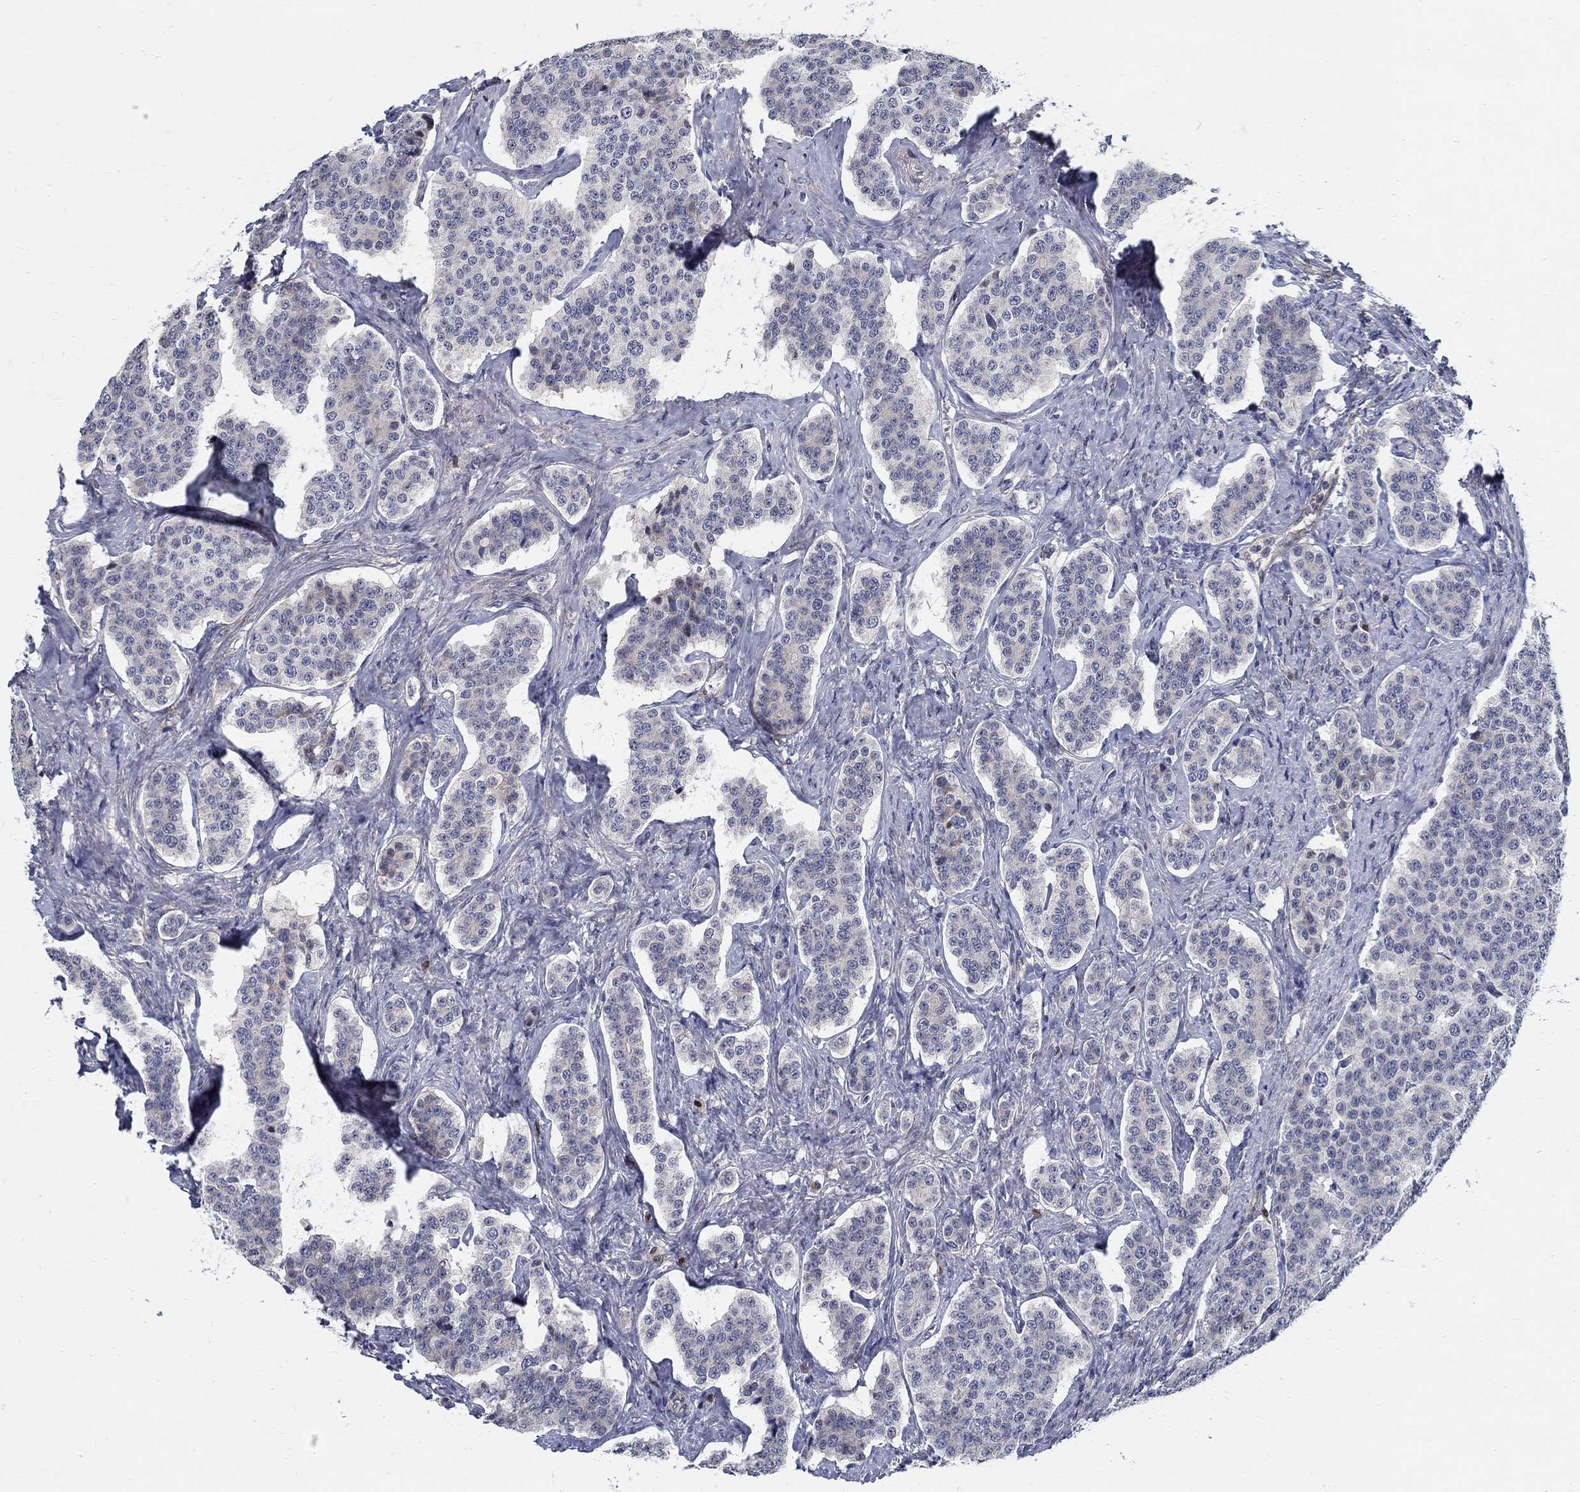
{"staining": {"intensity": "negative", "quantity": "none", "location": "none"}, "tissue": "carcinoid", "cell_type": "Tumor cells", "image_type": "cancer", "snomed": [{"axis": "morphology", "description": "Carcinoid, malignant, NOS"}, {"axis": "topography", "description": "Small intestine"}], "caption": "Immunohistochemistry (IHC) image of neoplastic tissue: carcinoid stained with DAB reveals no significant protein staining in tumor cells.", "gene": "C16orf46", "patient": {"sex": "female", "age": 58}}